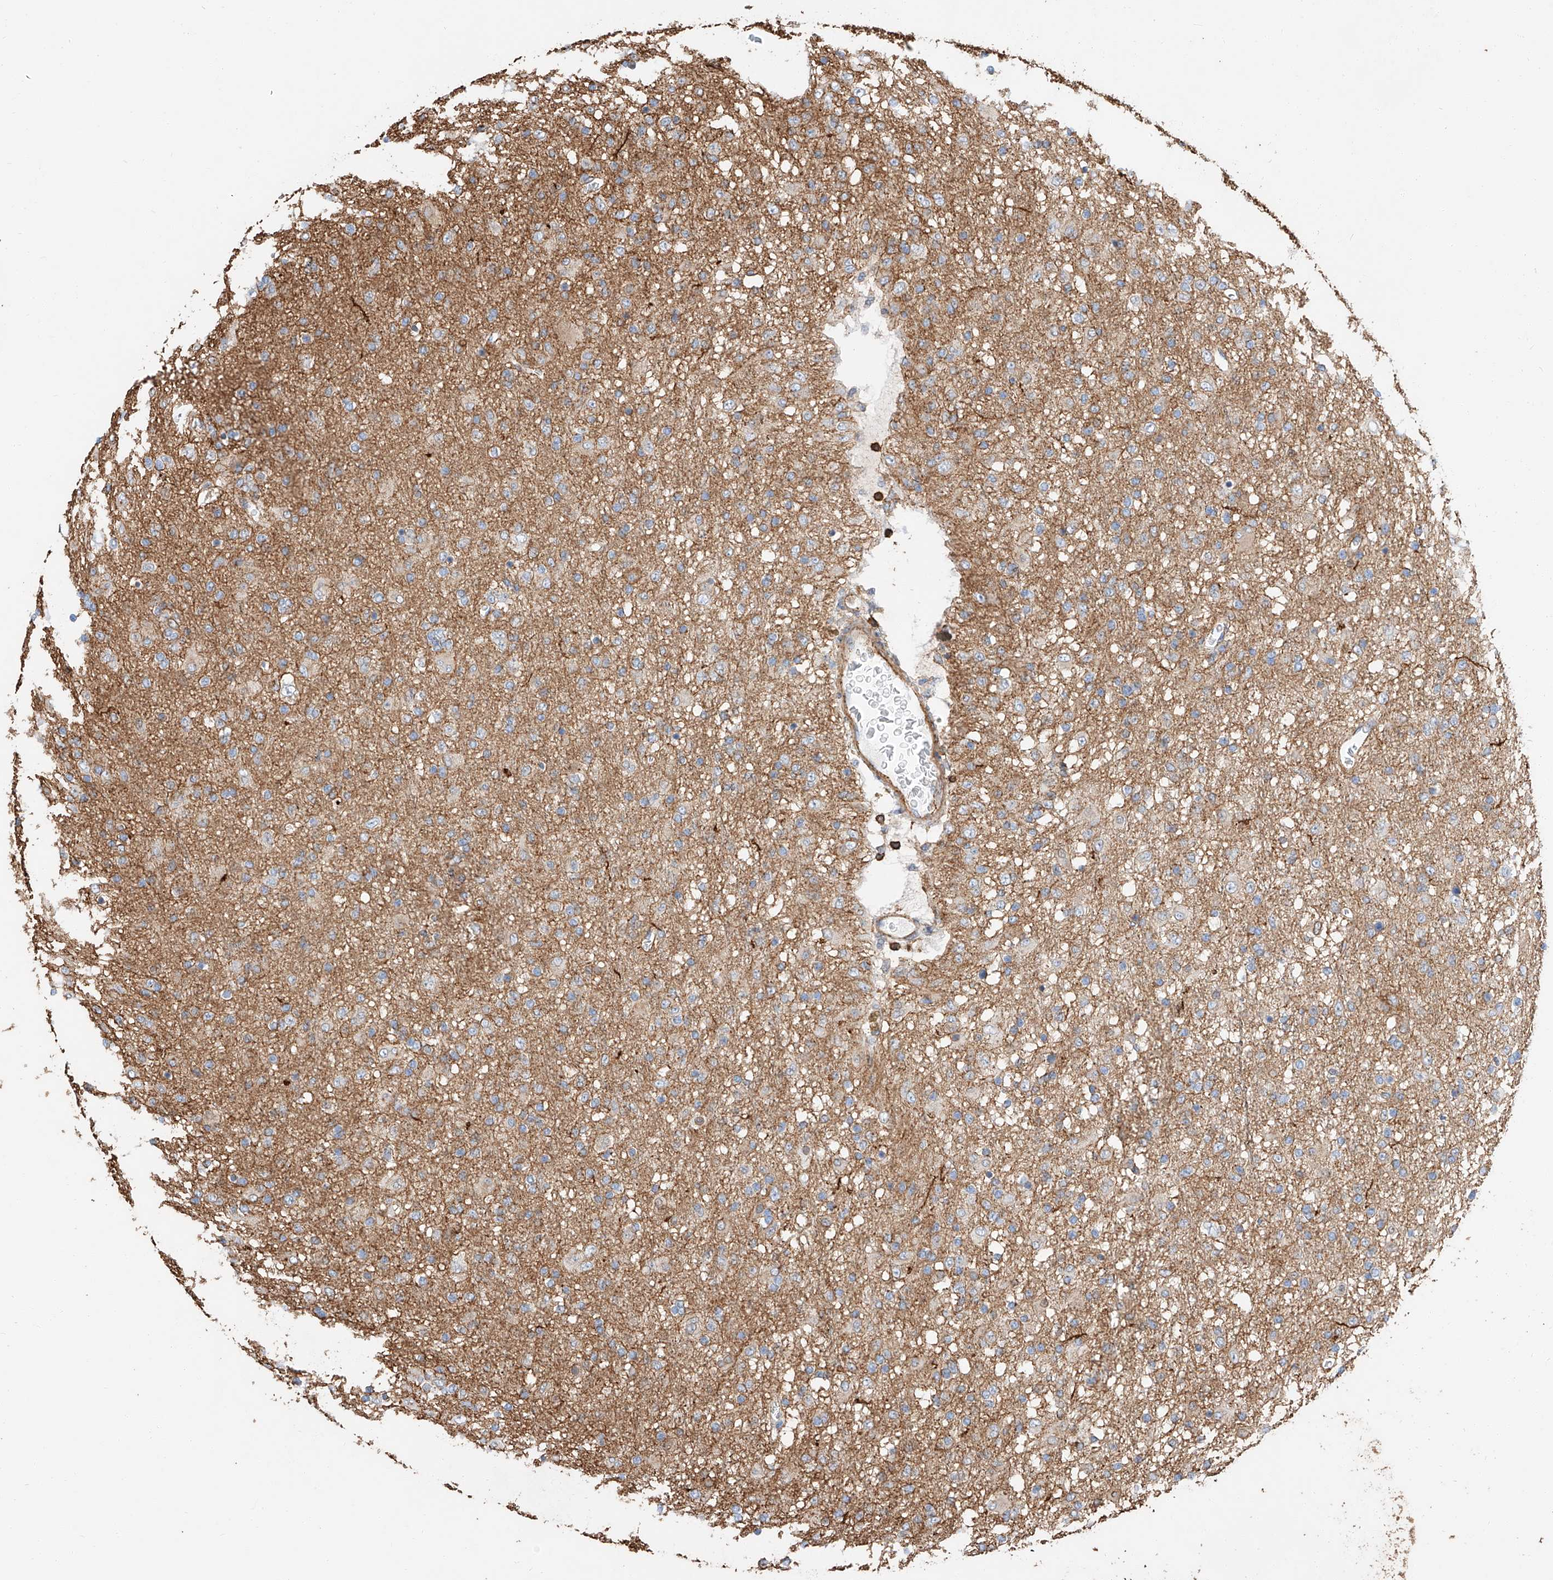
{"staining": {"intensity": "weak", "quantity": "<25%", "location": "cytoplasmic/membranous"}, "tissue": "glioma", "cell_type": "Tumor cells", "image_type": "cancer", "snomed": [{"axis": "morphology", "description": "Glioma, malignant, Low grade"}, {"axis": "topography", "description": "Brain"}], "caption": "Glioma was stained to show a protein in brown. There is no significant expression in tumor cells. Nuclei are stained in blue.", "gene": "WFS1", "patient": {"sex": "male", "age": 65}}